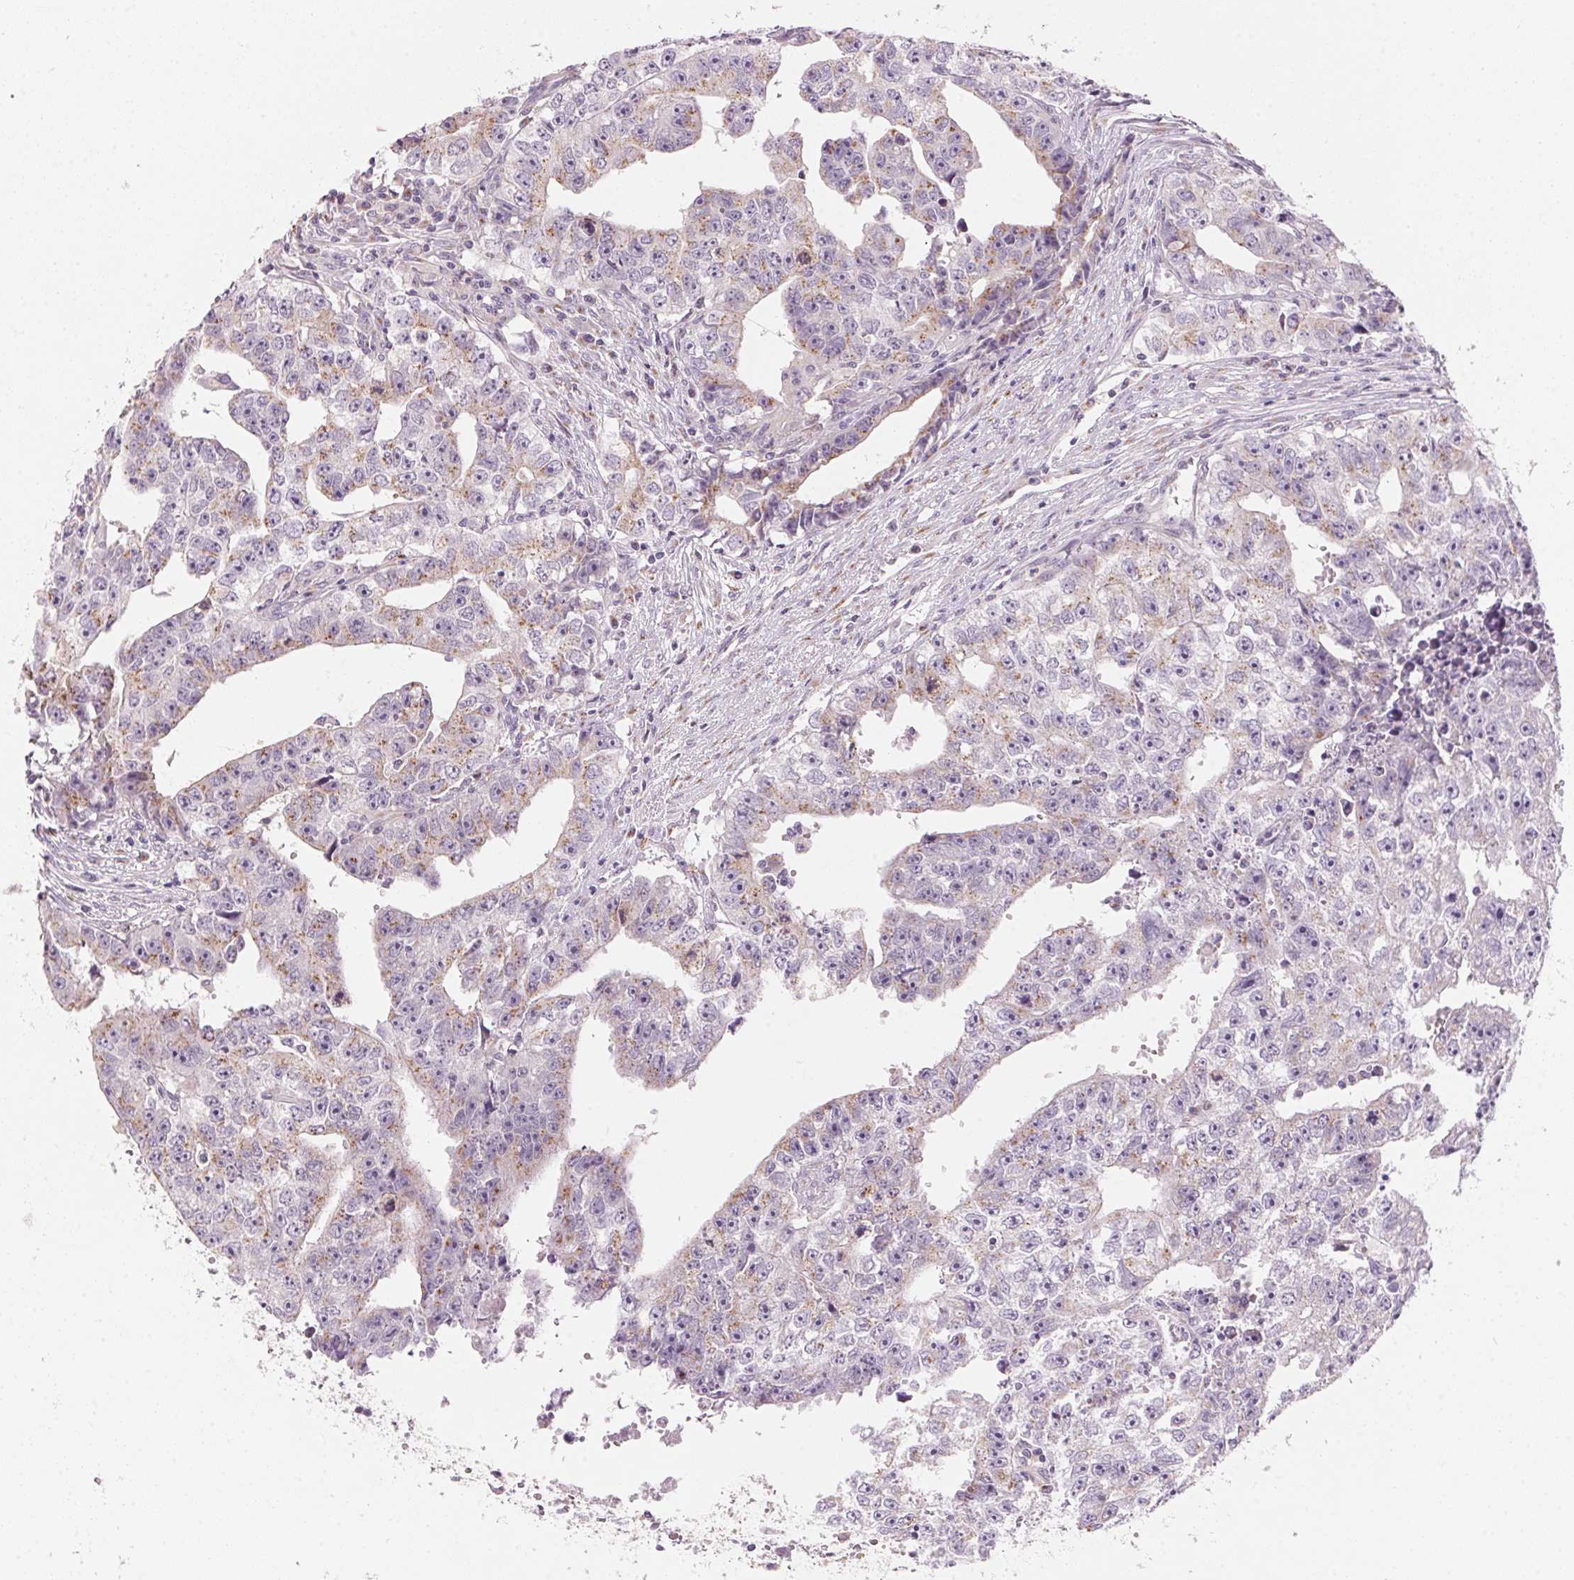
{"staining": {"intensity": "moderate", "quantity": "<25%", "location": "cytoplasmic/membranous"}, "tissue": "testis cancer", "cell_type": "Tumor cells", "image_type": "cancer", "snomed": [{"axis": "morphology", "description": "Carcinoma, Embryonal, NOS"}, {"axis": "morphology", "description": "Teratoma, malignant, NOS"}, {"axis": "topography", "description": "Testis"}], "caption": "Immunohistochemical staining of human testis embryonal carcinoma shows low levels of moderate cytoplasmic/membranous staining in approximately <25% of tumor cells.", "gene": "DRAM2", "patient": {"sex": "male", "age": 24}}